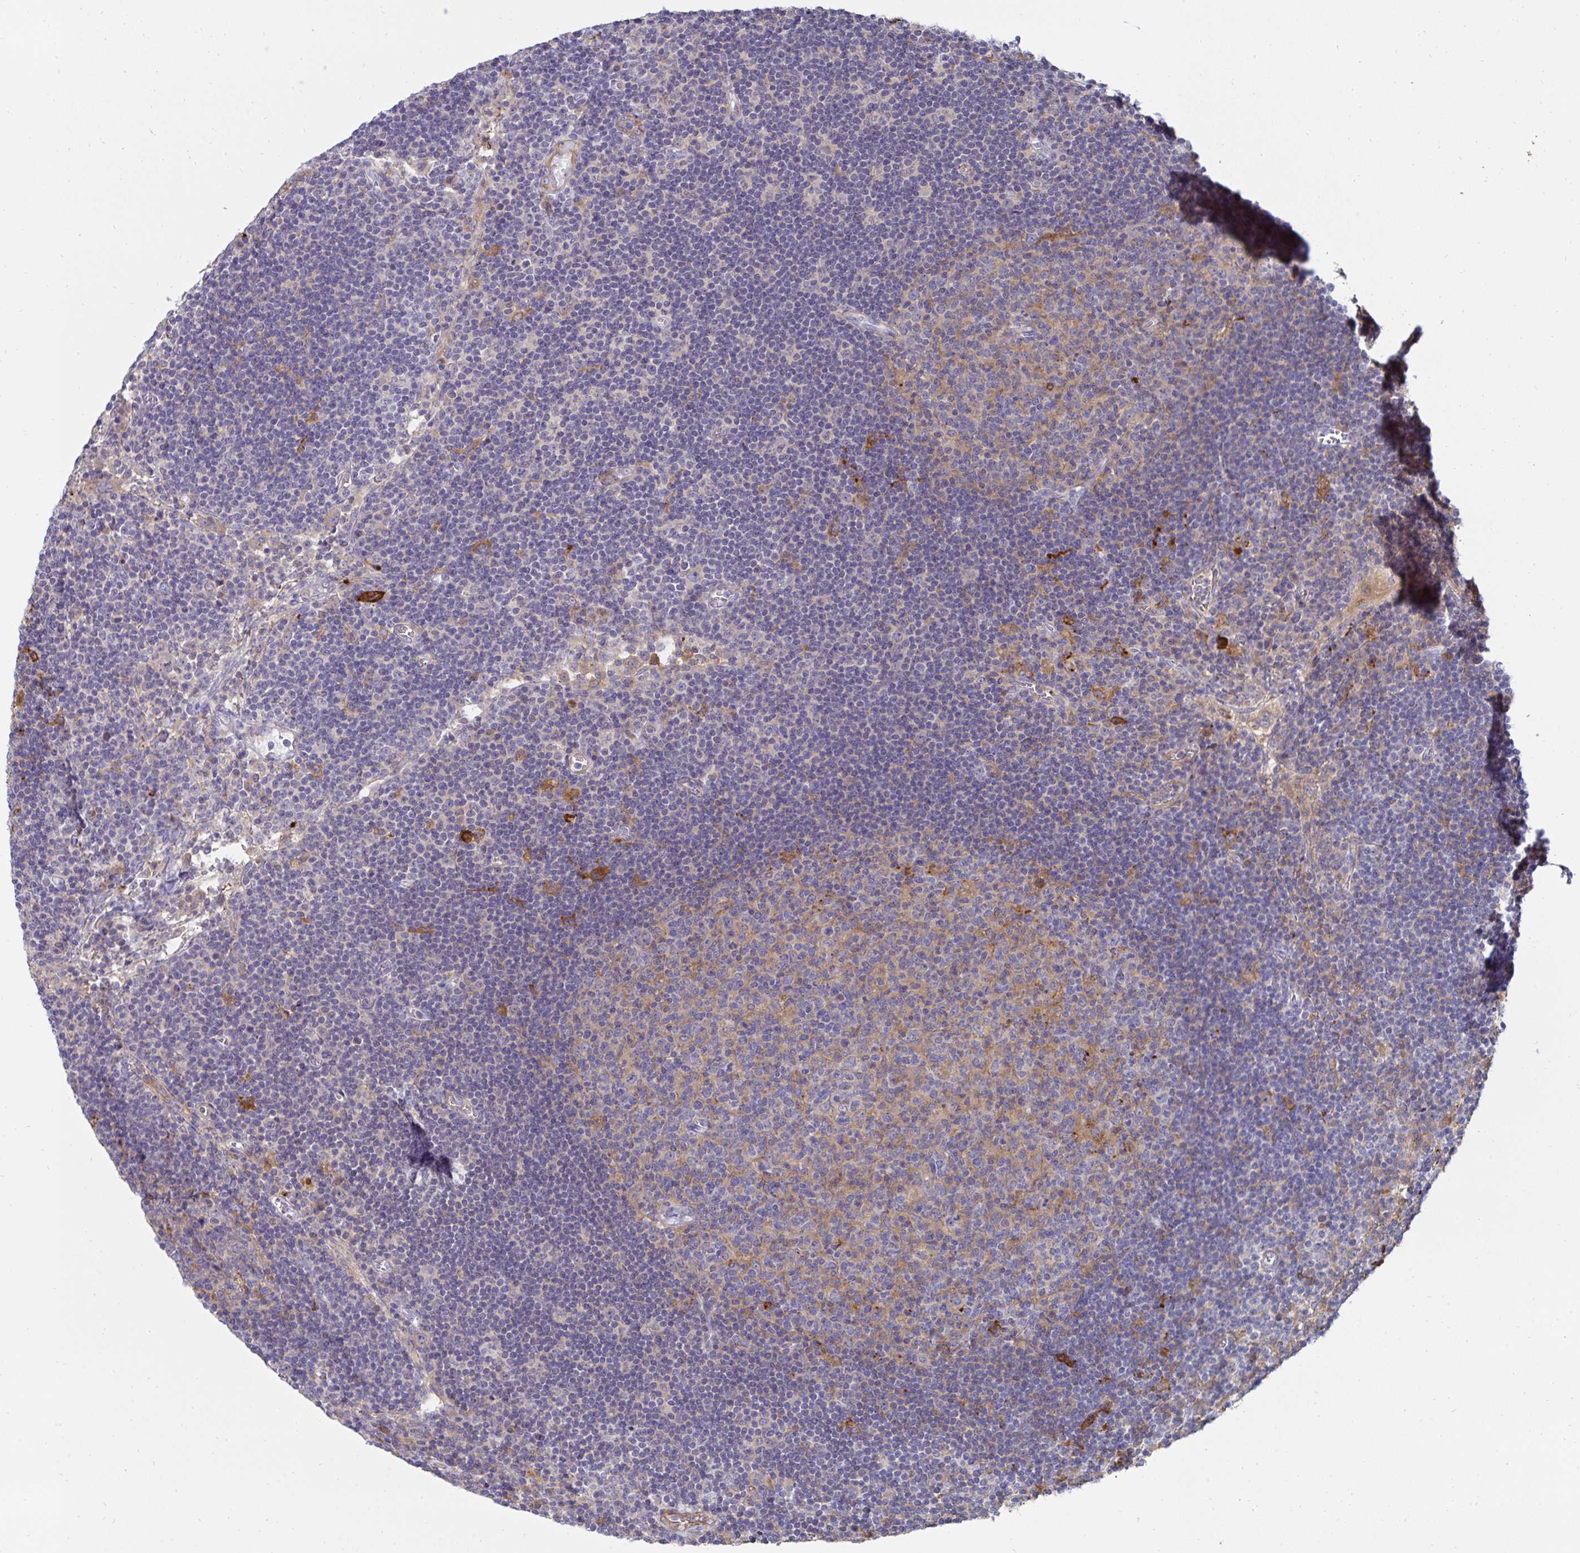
{"staining": {"intensity": "weak", "quantity": "<25%", "location": "cytoplasmic/membranous"}, "tissue": "lymph node", "cell_type": "Germinal center cells", "image_type": "normal", "snomed": [{"axis": "morphology", "description": "Normal tissue, NOS"}, {"axis": "topography", "description": "Lymph node"}], "caption": "The image shows no staining of germinal center cells in benign lymph node.", "gene": "FBXL13", "patient": {"sex": "male", "age": 67}}